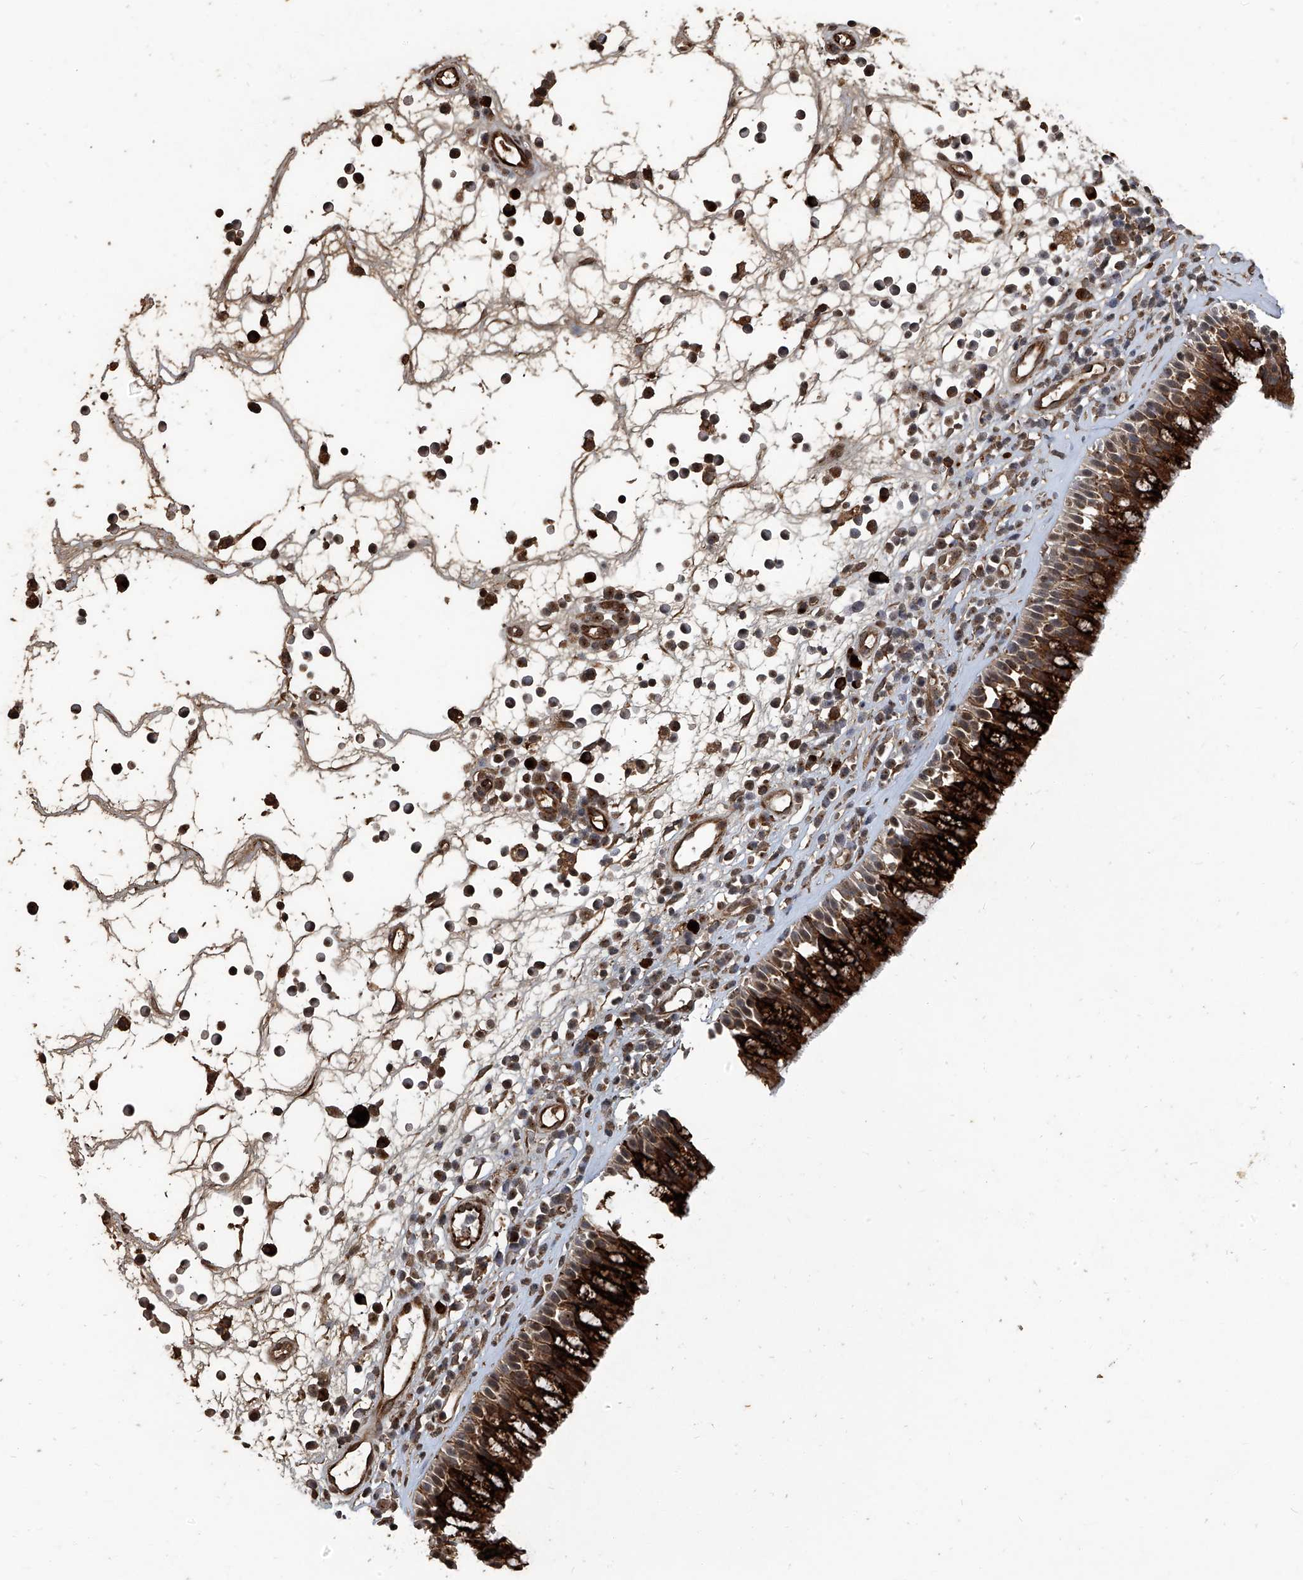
{"staining": {"intensity": "strong", "quantity": ">75%", "location": "cytoplasmic/membranous"}, "tissue": "nasopharynx", "cell_type": "Respiratory epithelial cells", "image_type": "normal", "snomed": [{"axis": "morphology", "description": "Normal tissue, NOS"}, {"axis": "morphology", "description": "Inflammation, NOS"}, {"axis": "morphology", "description": "Malignant melanoma, Metastatic site"}, {"axis": "topography", "description": "Nasopharynx"}], "caption": "A photomicrograph of nasopharynx stained for a protein exhibits strong cytoplasmic/membranous brown staining in respiratory epithelial cells.", "gene": "GPR132", "patient": {"sex": "male", "age": 70}}